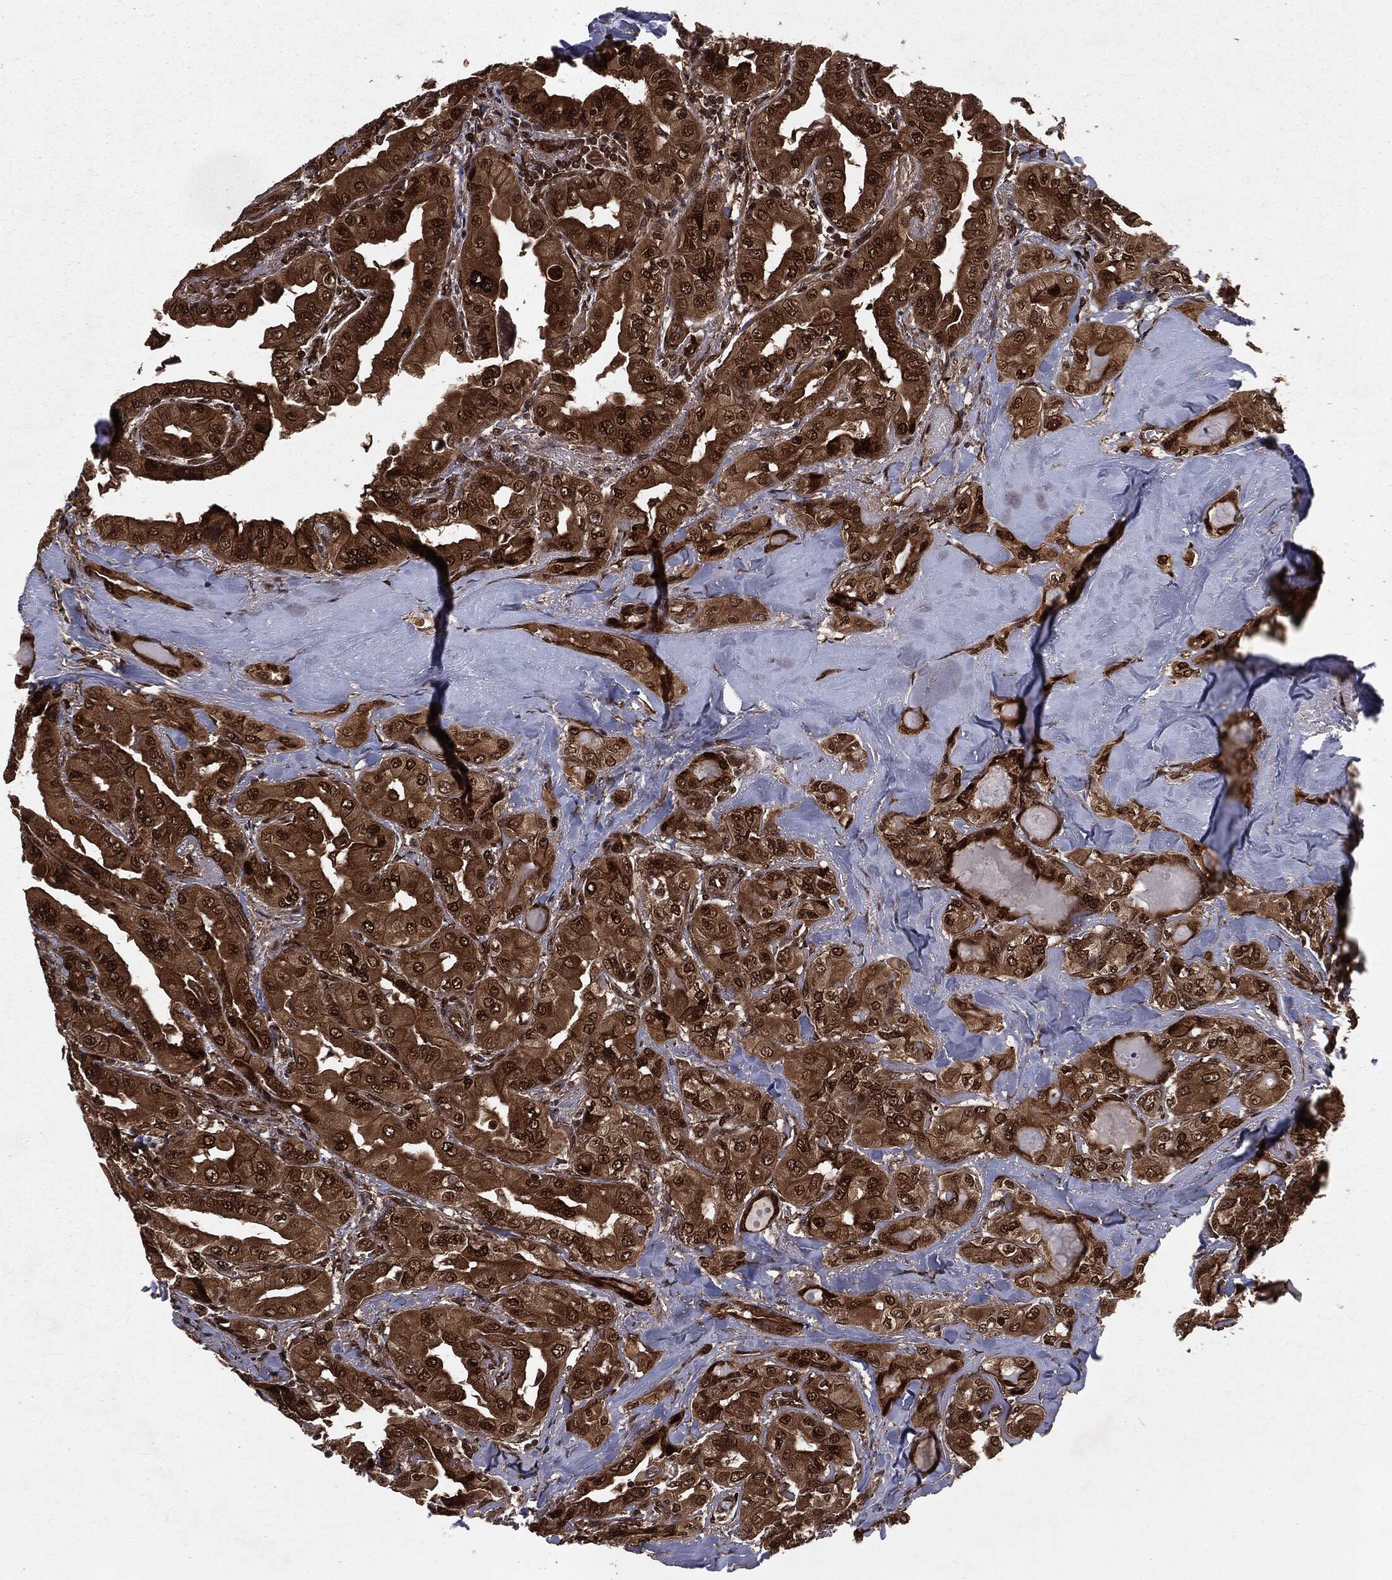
{"staining": {"intensity": "strong", "quantity": ">75%", "location": "cytoplasmic/membranous,nuclear"}, "tissue": "thyroid cancer", "cell_type": "Tumor cells", "image_type": "cancer", "snomed": [{"axis": "morphology", "description": "Normal tissue, NOS"}, {"axis": "morphology", "description": "Papillary adenocarcinoma, NOS"}, {"axis": "topography", "description": "Thyroid gland"}], "caption": "Thyroid papillary adenocarcinoma tissue demonstrates strong cytoplasmic/membranous and nuclear positivity in about >75% of tumor cells", "gene": "RANBP9", "patient": {"sex": "female", "age": 66}}